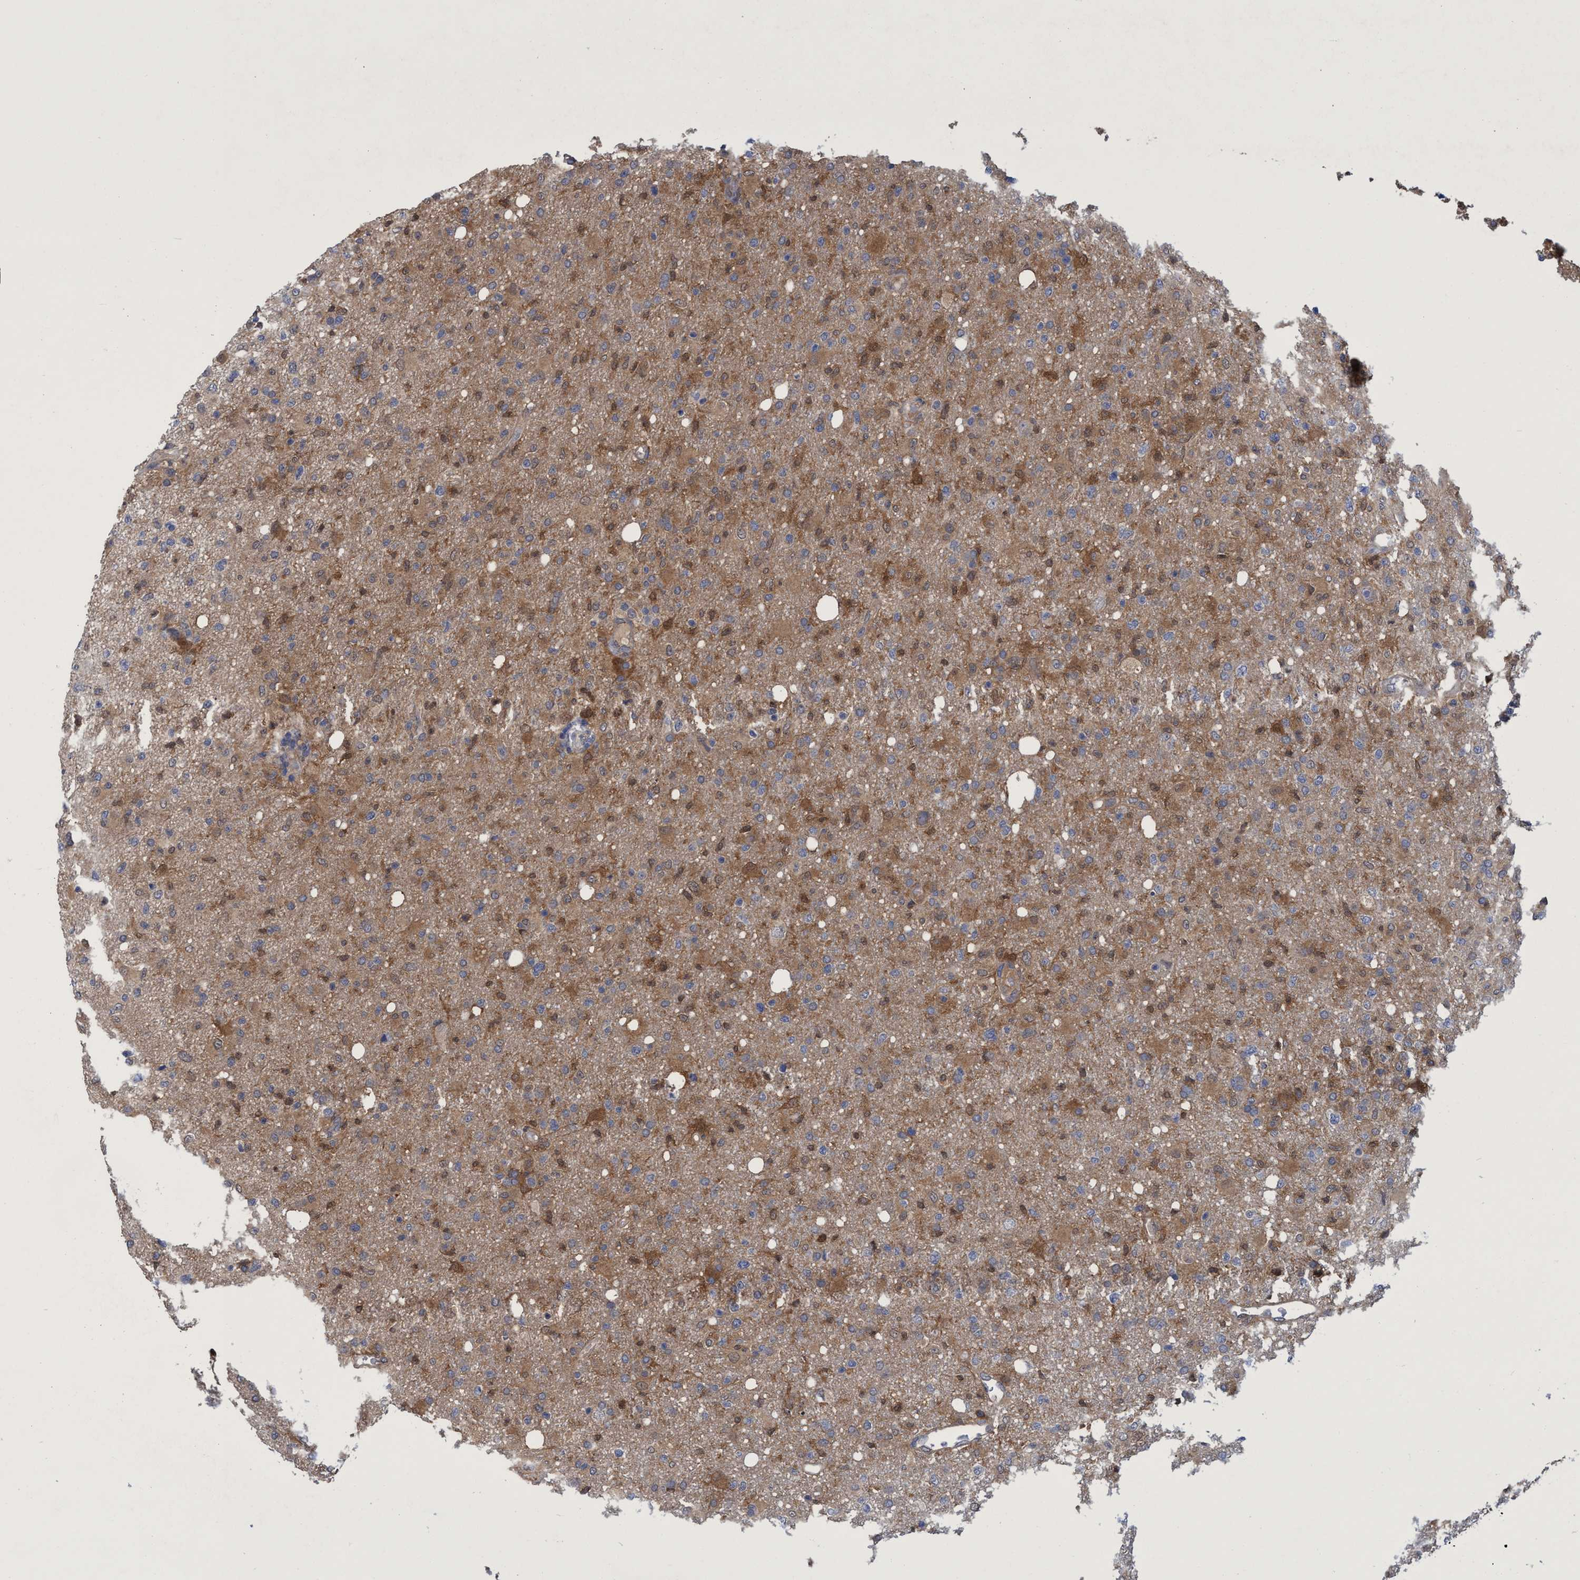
{"staining": {"intensity": "moderate", "quantity": ">75%", "location": "cytoplasmic/membranous"}, "tissue": "glioma", "cell_type": "Tumor cells", "image_type": "cancer", "snomed": [{"axis": "morphology", "description": "Glioma, malignant, High grade"}, {"axis": "topography", "description": "Brain"}], "caption": "A photomicrograph of human glioma stained for a protein displays moderate cytoplasmic/membranous brown staining in tumor cells. (Brightfield microscopy of DAB IHC at high magnification).", "gene": "PNPO", "patient": {"sex": "female", "age": 57}}